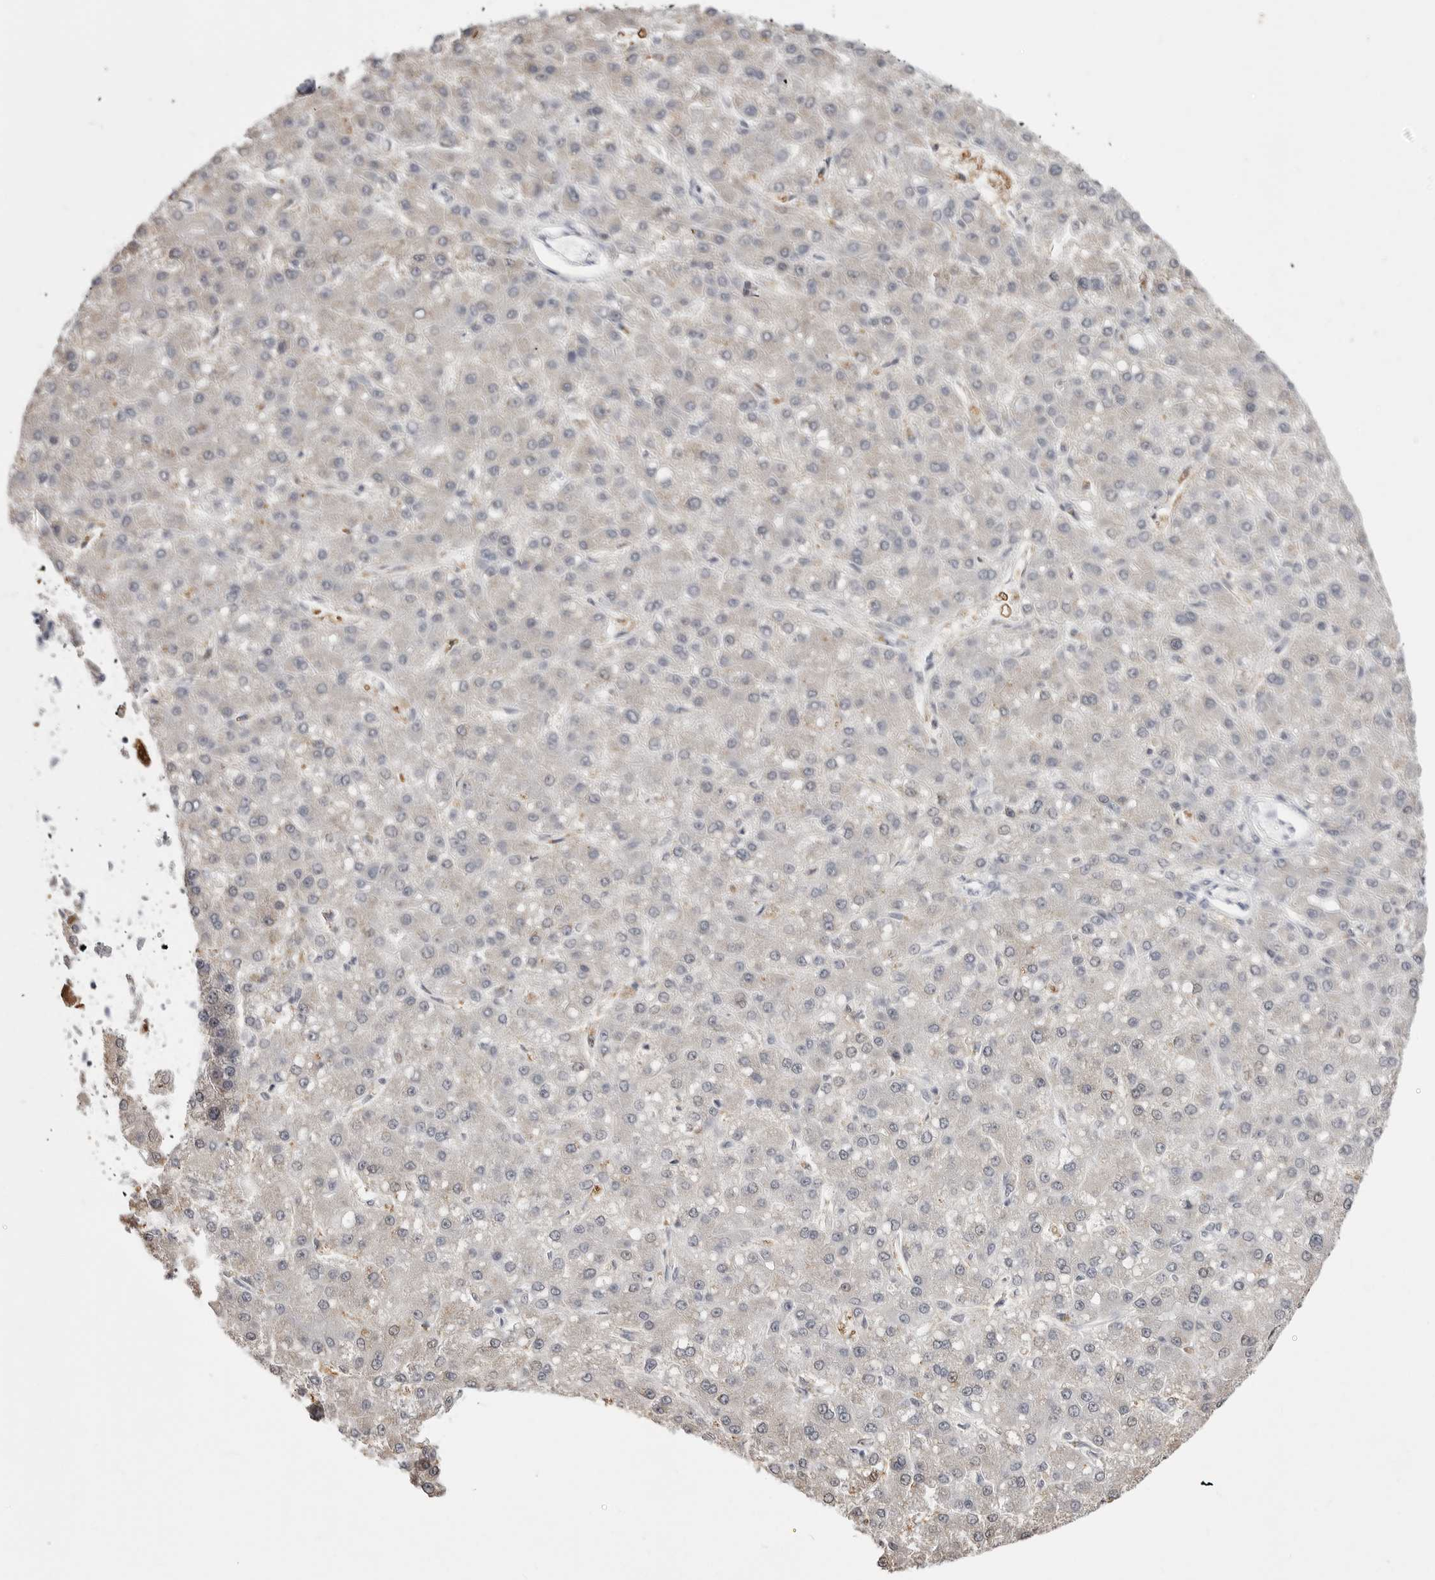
{"staining": {"intensity": "negative", "quantity": "none", "location": "none"}, "tissue": "liver cancer", "cell_type": "Tumor cells", "image_type": "cancer", "snomed": [{"axis": "morphology", "description": "Carcinoma, Hepatocellular, NOS"}, {"axis": "topography", "description": "Liver"}], "caption": "IHC histopathology image of neoplastic tissue: liver hepatocellular carcinoma stained with DAB (3,3'-diaminobenzidine) shows no significant protein positivity in tumor cells. The staining was performed using DAB (3,3'-diaminobenzidine) to visualize the protein expression in brown, while the nuclei were stained in blue with hematoxylin (Magnification: 20x).", "gene": "STAP2", "patient": {"sex": "male", "age": 67}}